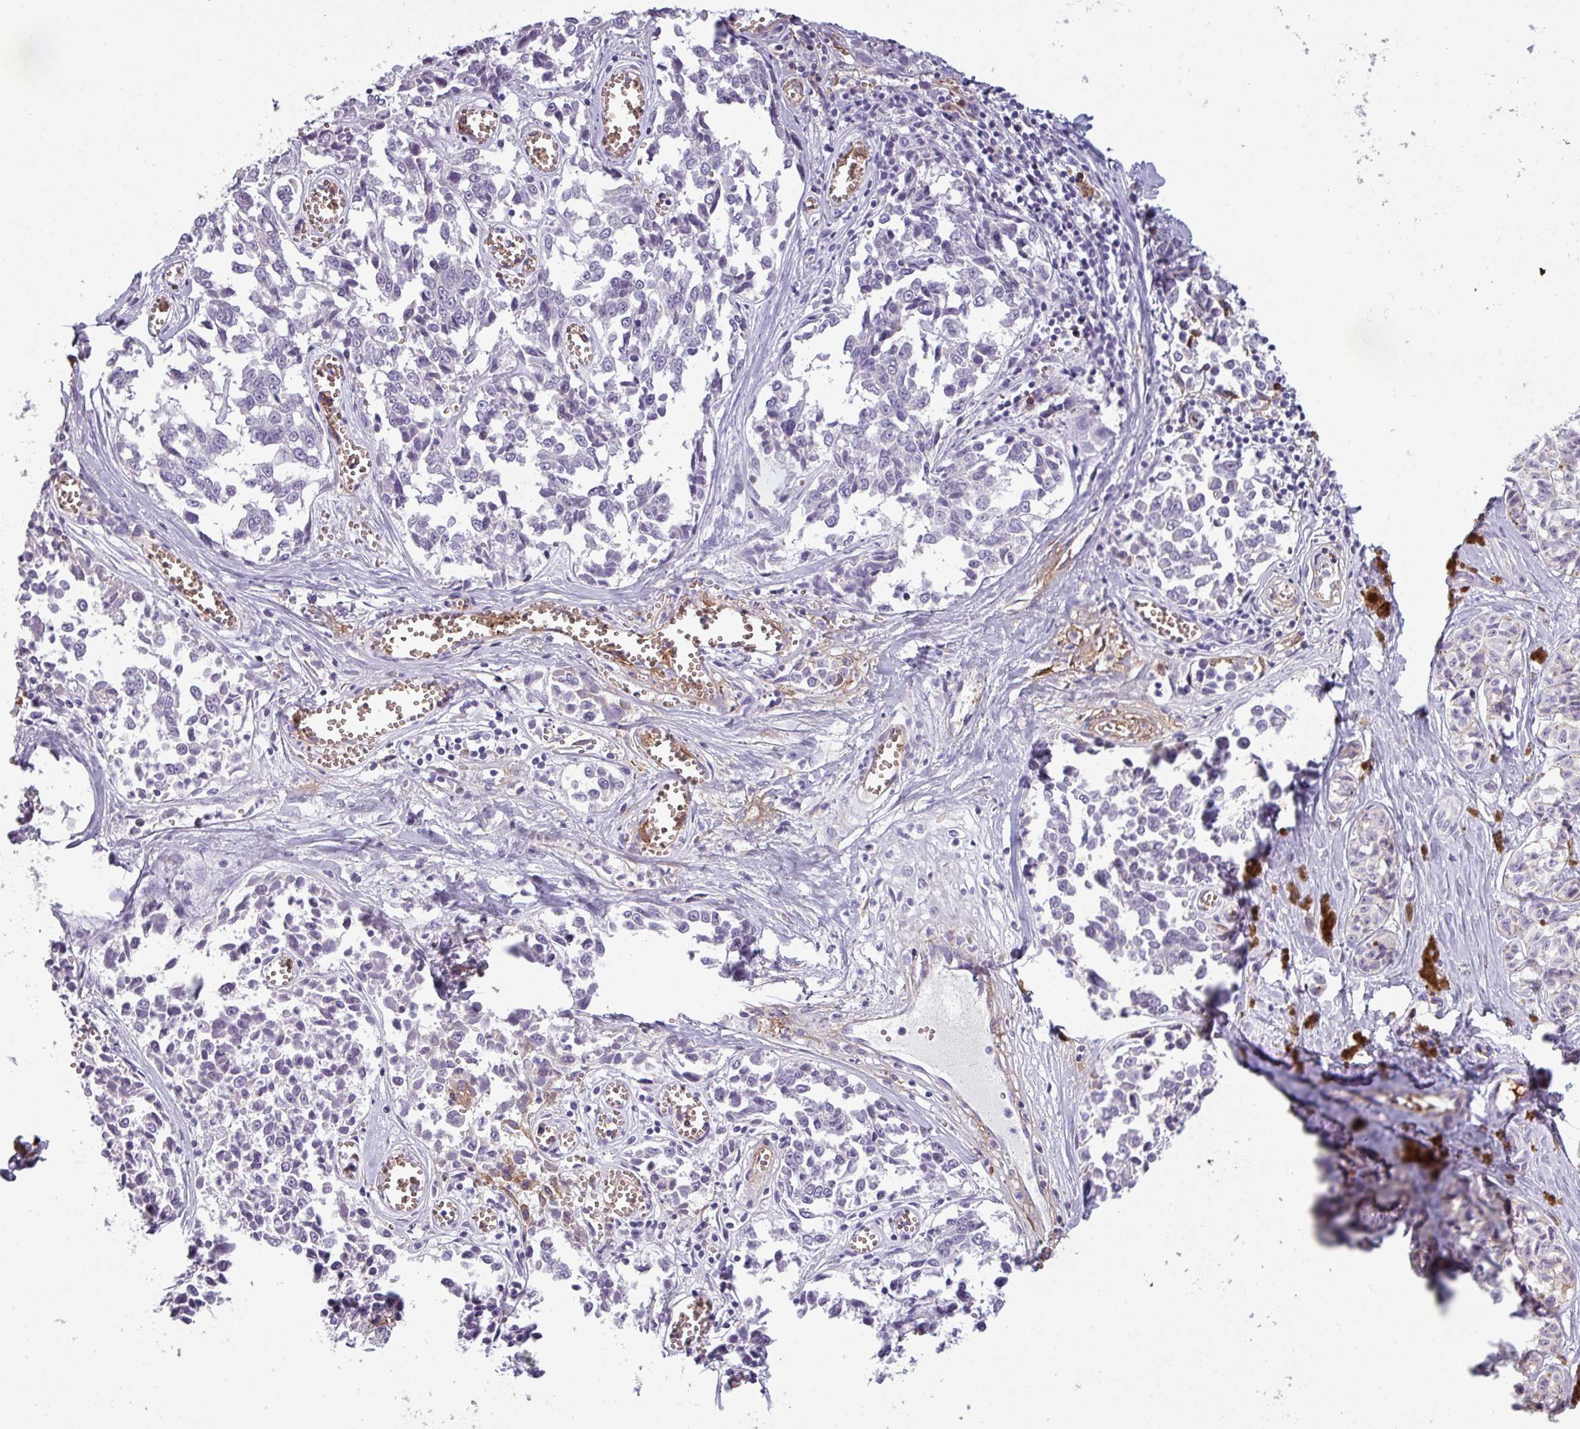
{"staining": {"intensity": "negative", "quantity": "none", "location": "none"}, "tissue": "melanoma", "cell_type": "Tumor cells", "image_type": "cancer", "snomed": [{"axis": "morphology", "description": "Malignant melanoma, NOS"}, {"axis": "topography", "description": "Skin"}], "caption": "High power microscopy micrograph of an IHC photomicrograph of malignant melanoma, revealing no significant positivity in tumor cells.", "gene": "AREL1", "patient": {"sex": "female", "age": 64}}